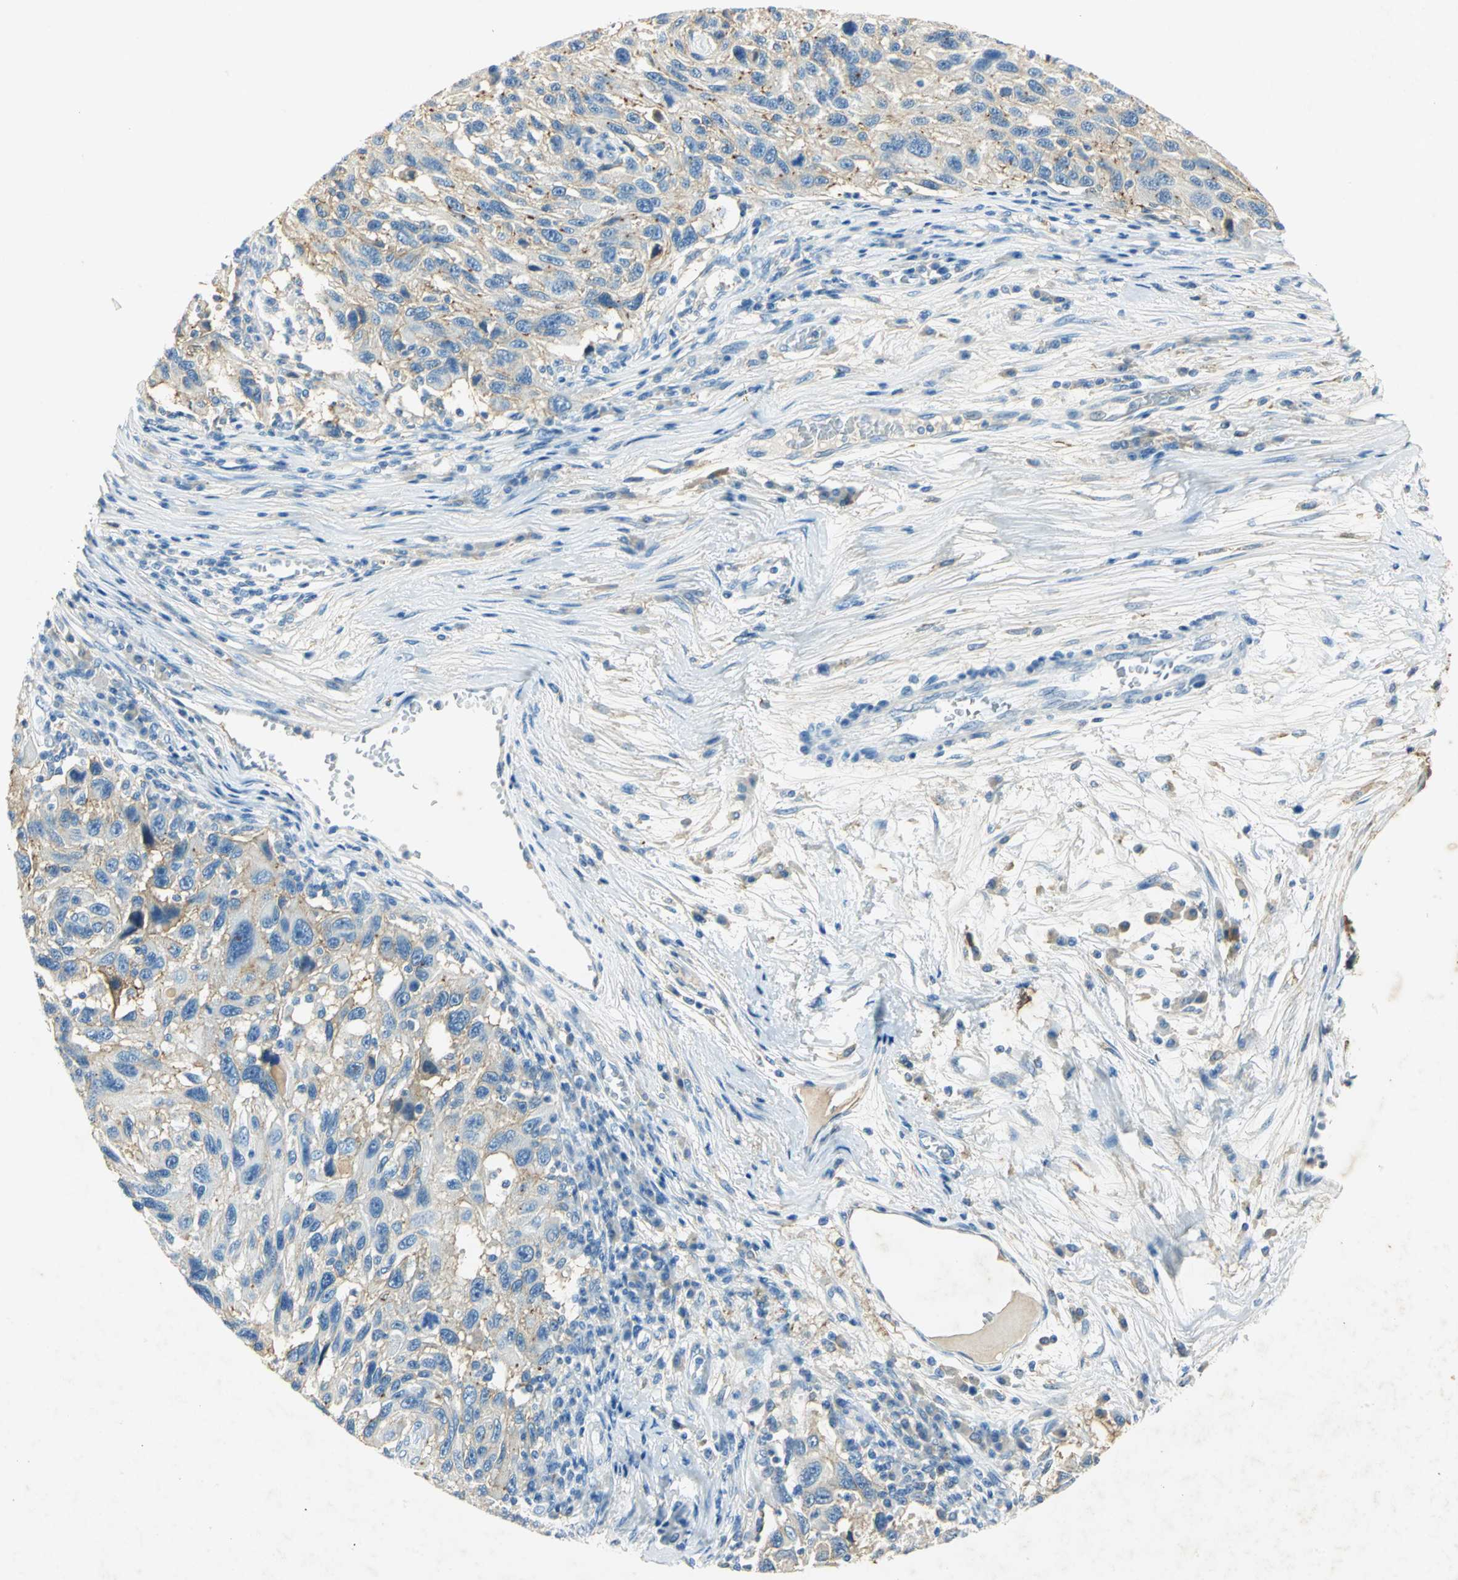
{"staining": {"intensity": "weak", "quantity": "<25%", "location": "cytoplasmic/membranous"}, "tissue": "melanoma", "cell_type": "Tumor cells", "image_type": "cancer", "snomed": [{"axis": "morphology", "description": "Malignant melanoma, NOS"}, {"axis": "topography", "description": "Skin"}], "caption": "A high-resolution photomicrograph shows immunohistochemistry (IHC) staining of malignant melanoma, which demonstrates no significant staining in tumor cells. The staining is performed using DAB (3,3'-diaminobenzidine) brown chromogen with nuclei counter-stained in using hematoxylin.", "gene": "ANXA4", "patient": {"sex": "male", "age": 53}}